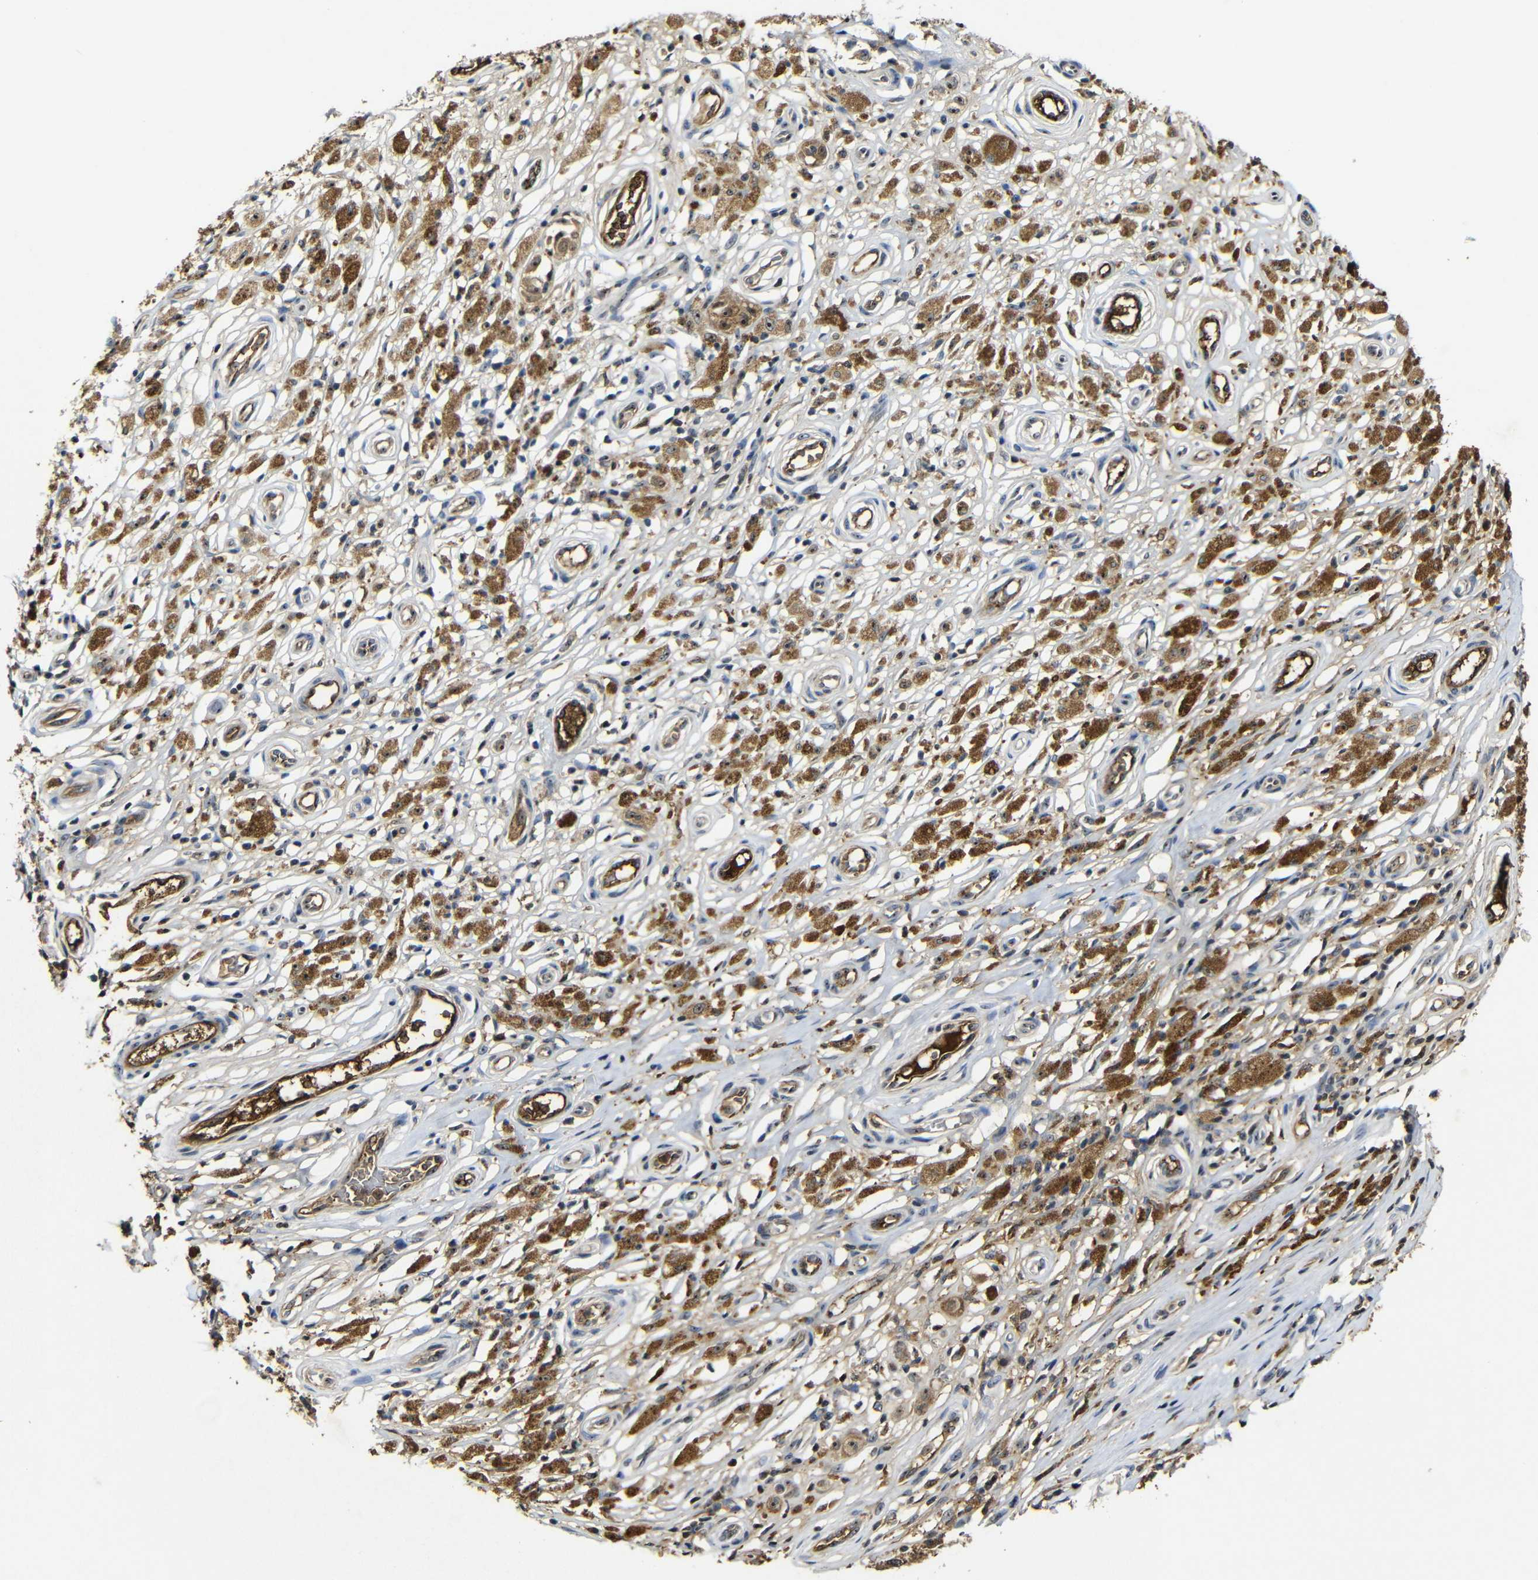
{"staining": {"intensity": "moderate", "quantity": "<25%", "location": "nuclear"}, "tissue": "melanoma", "cell_type": "Tumor cells", "image_type": "cancer", "snomed": [{"axis": "morphology", "description": "Malignant melanoma, NOS"}, {"axis": "topography", "description": "Skin"}], "caption": "Melanoma stained with a protein marker reveals moderate staining in tumor cells.", "gene": "MYC", "patient": {"sex": "female", "age": 64}}